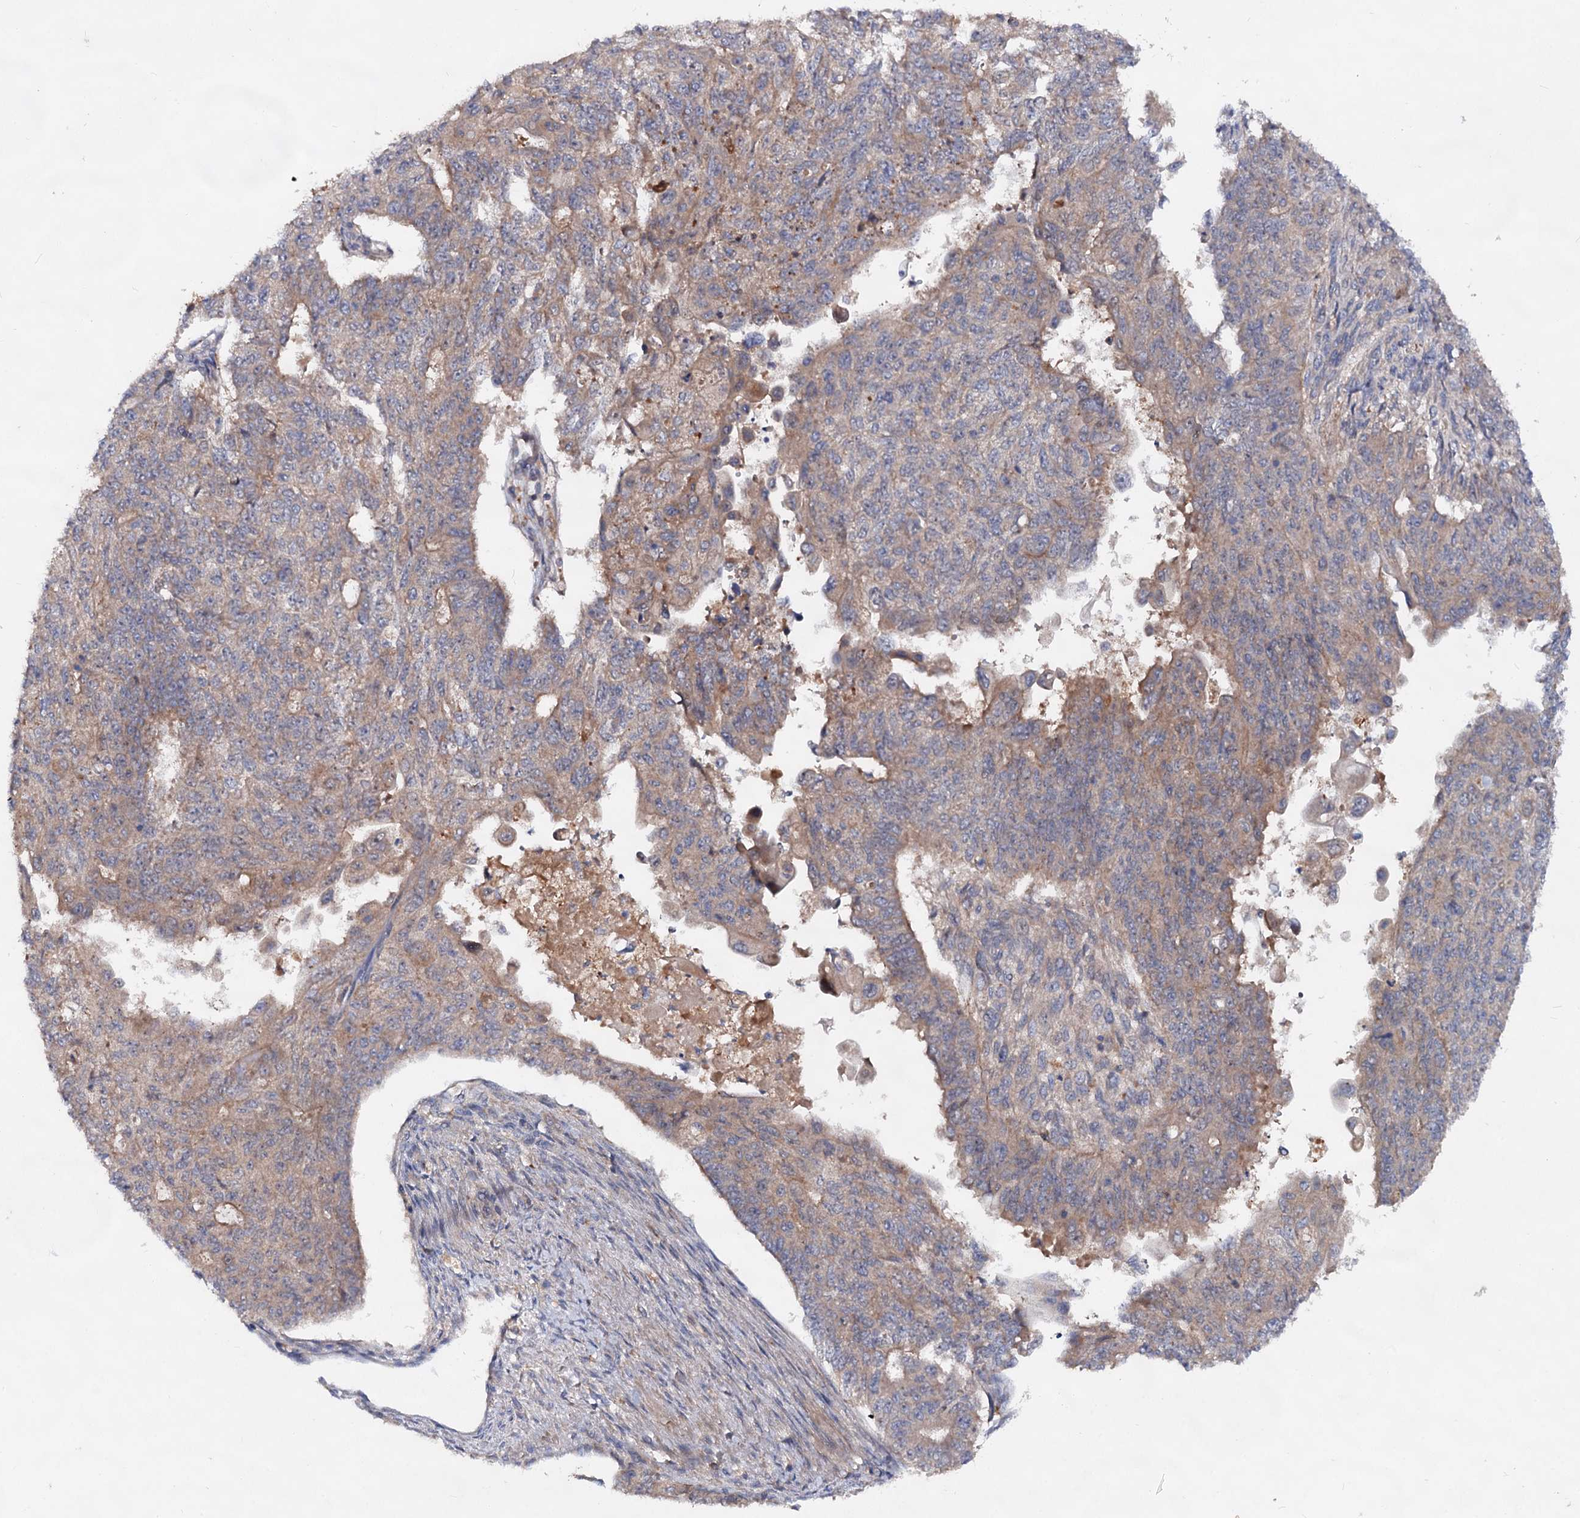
{"staining": {"intensity": "weak", "quantity": "<25%", "location": "cytoplasmic/membranous"}, "tissue": "endometrial cancer", "cell_type": "Tumor cells", "image_type": "cancer", "snomed": [{"axis": "morphology", "description": "Adenocarcinoma, NOS"}, {"axis": "topography", "description": "Endometrium"}], "caption": "This is an IHC micrograph of endometrial adenocarcinoma. There is no expression in tumor cells.", "gene": "VPS29", "patient": {"sex": "female", "age": 32}}